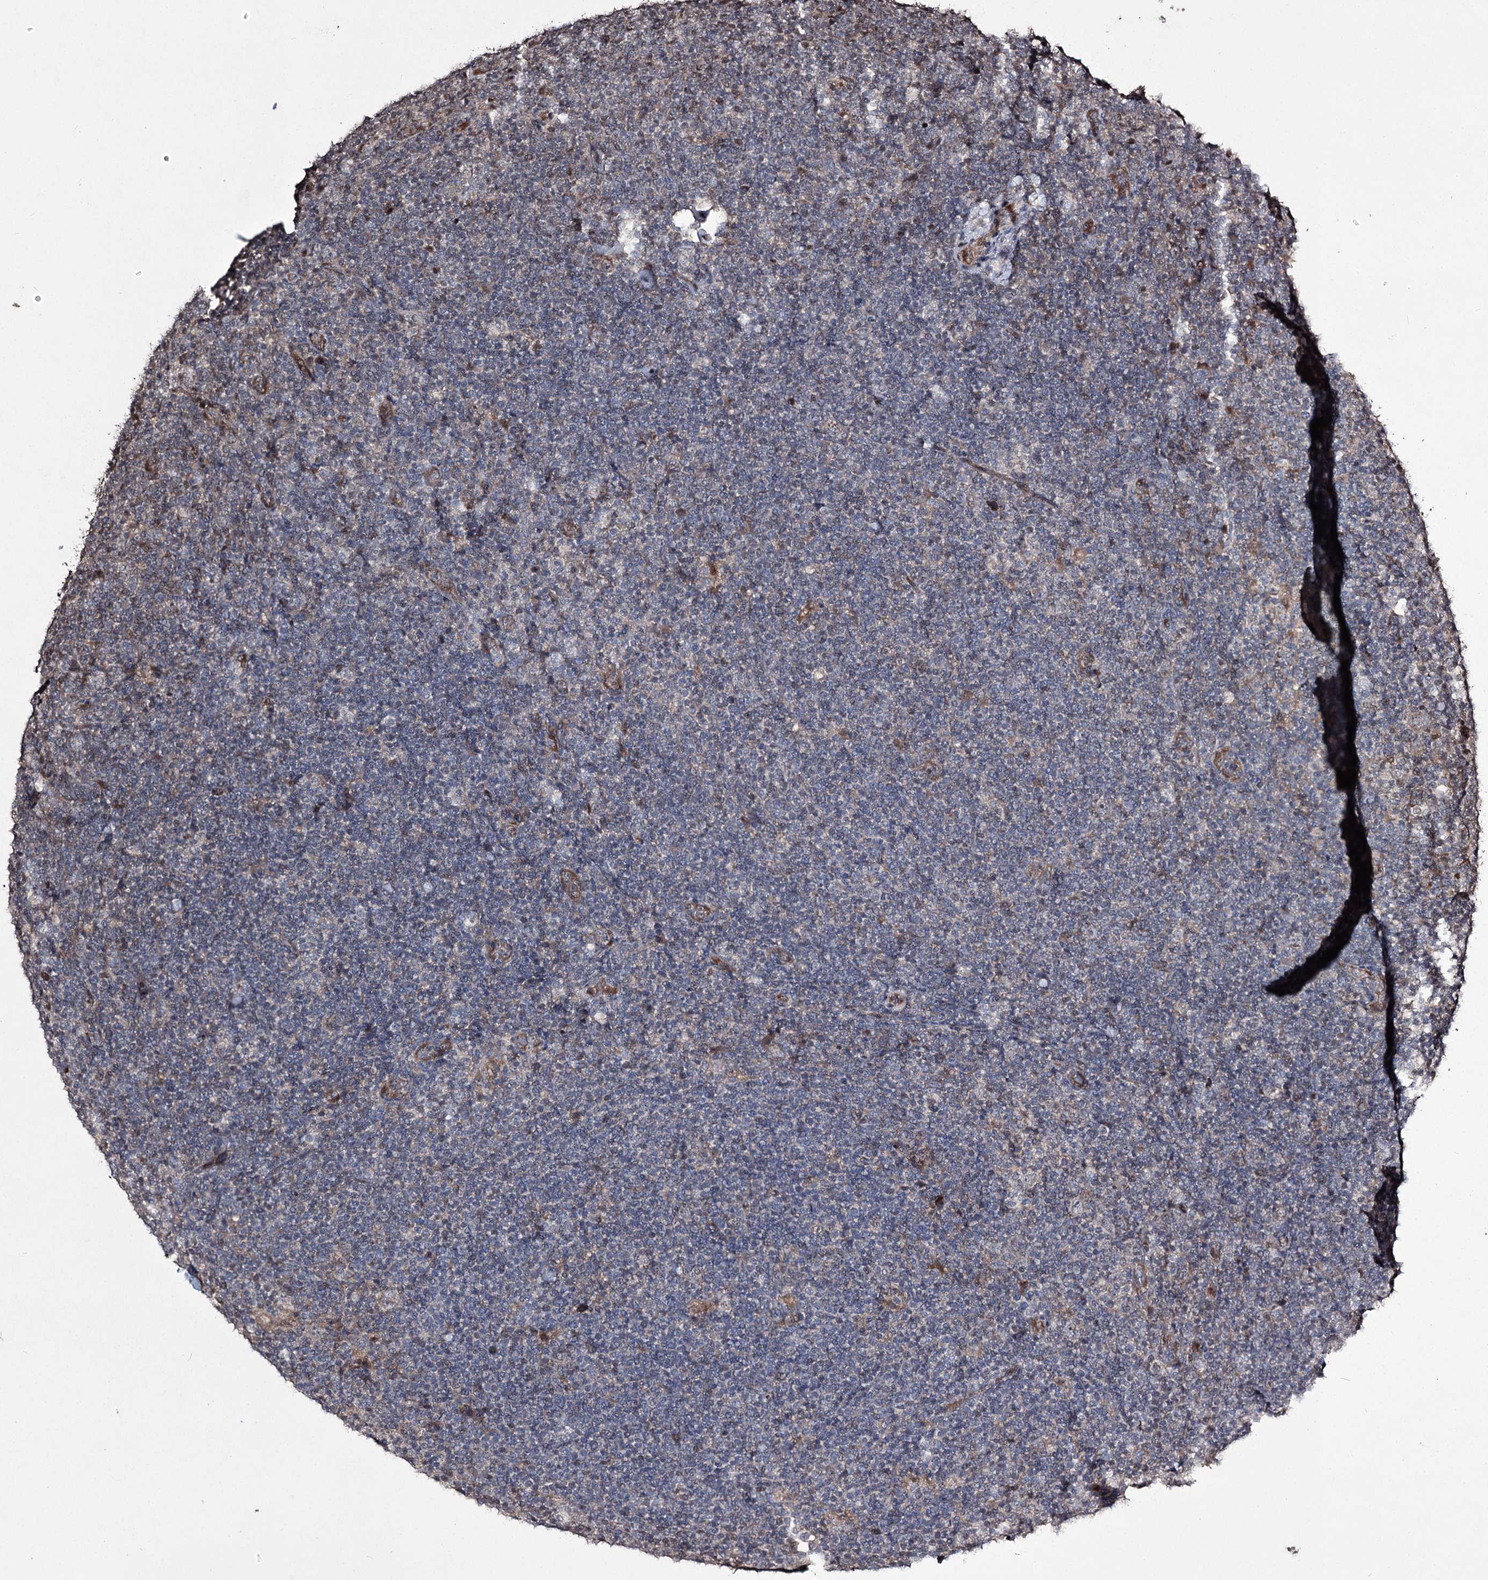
{"staining": {"intensity": "negative", "quantity": "none", "location": "none"}, "tissue": "lymphoma", "cell_type": "Tumor cells", "image_type": "cancer", "snomed": [{"axis": "morphology", "description": "Hodgkin's disease, NOS"}, {"axis": "topography", "description": "Lymph node"}], "caption": "Human lymphoma stained for a protein using immunohistochemistry (IHC) demonstrates no staining in tumor cells.", "gene": "CPNE8", "patient": {"sex": "female", "age": 57}}